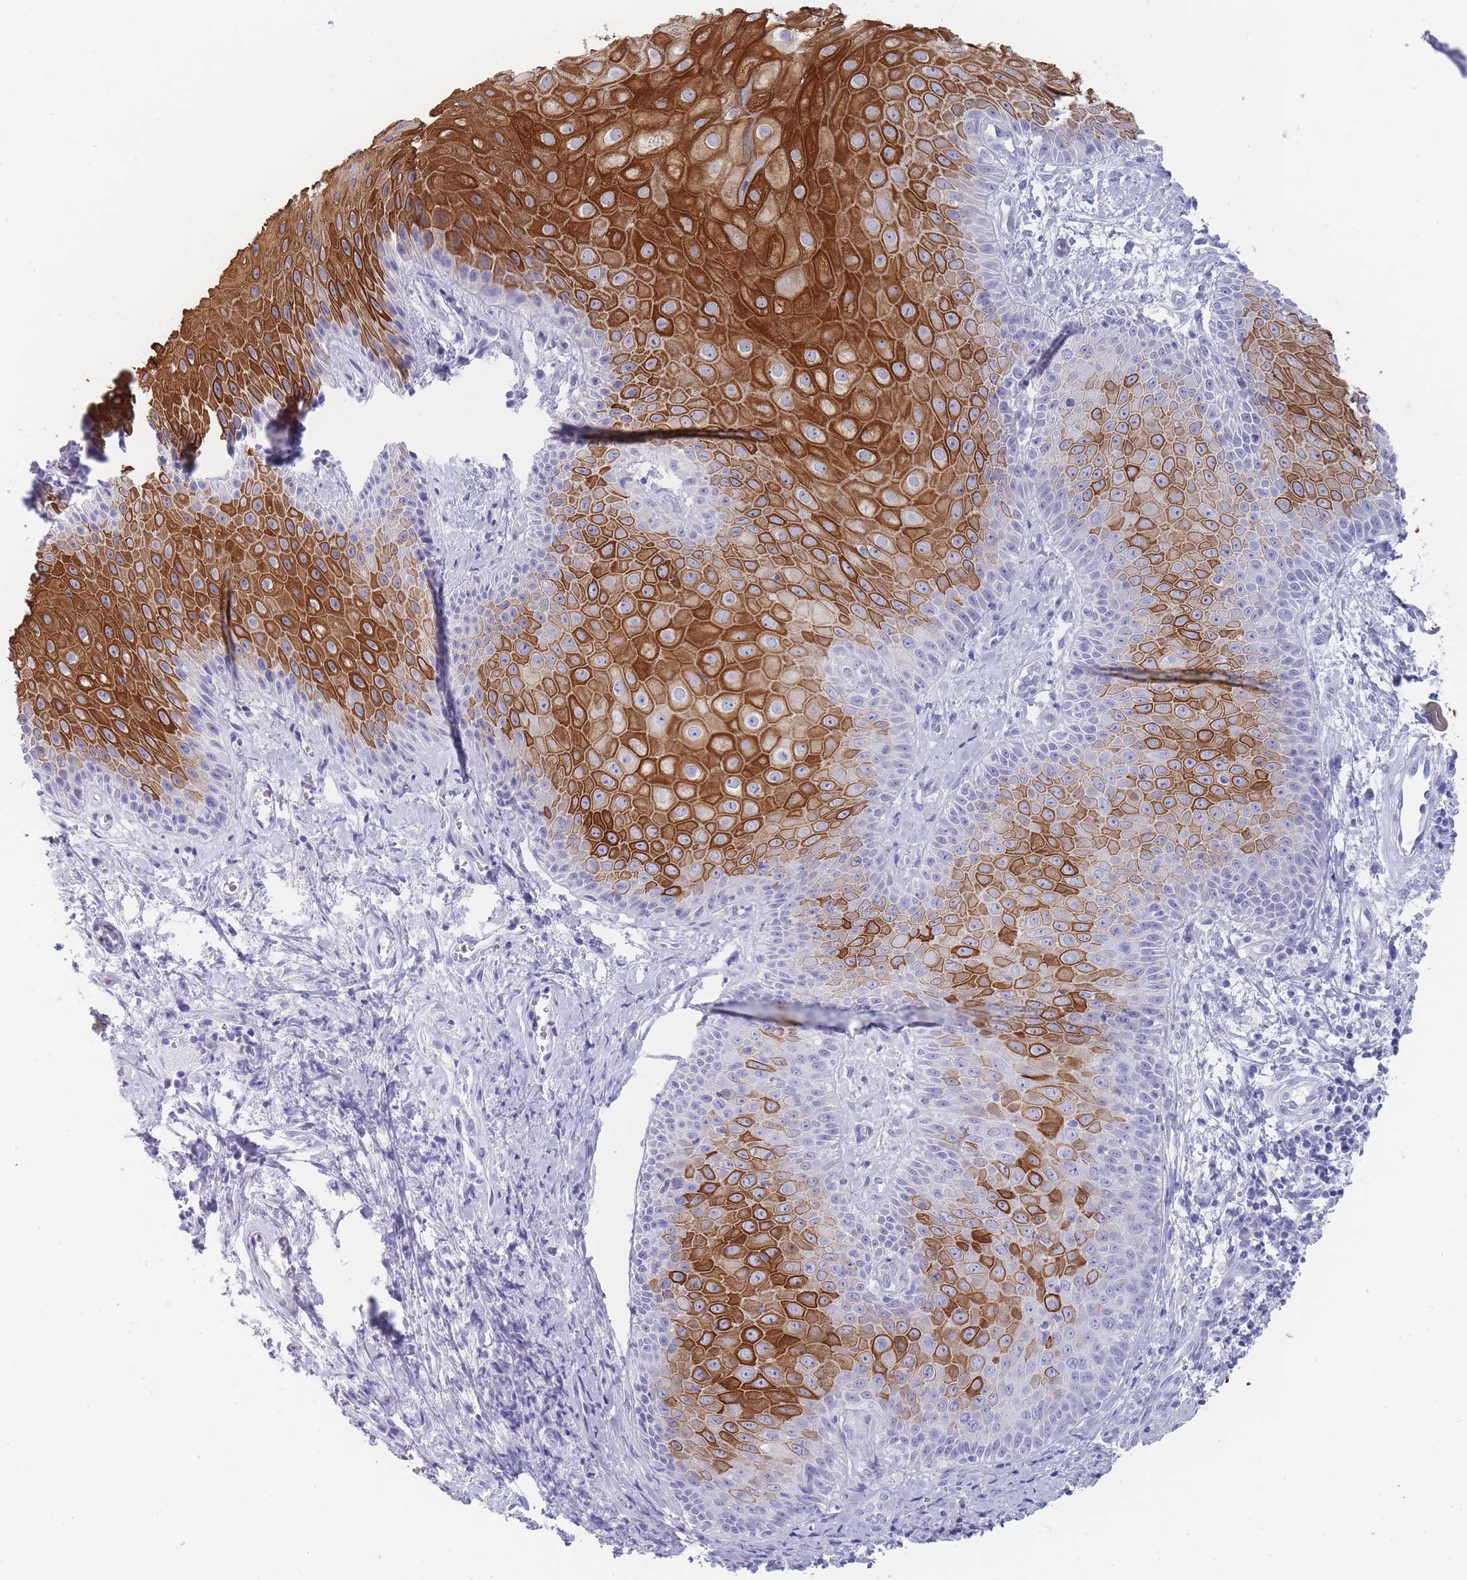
{"staining": {"intensity": "strong", "quantity": "25%-75%", "location": "cytoplasmic/membranous"}, "tissue": "skin", "cell_type": "Epidermal cells", "image_type": "normal", "snomed": [{"axis": "morphology", "description": "Normal tissue, NOS"}, {"axis": "topography", "description": "Anal"}], "caption": "Epidermal cells demonstrate high levels of strong cytoplasmic/membranous positivity in about 25%-75% of cells in normal human skin.", "gene": "RAB2B", "patient": {"sex": "male", "age": 80}}